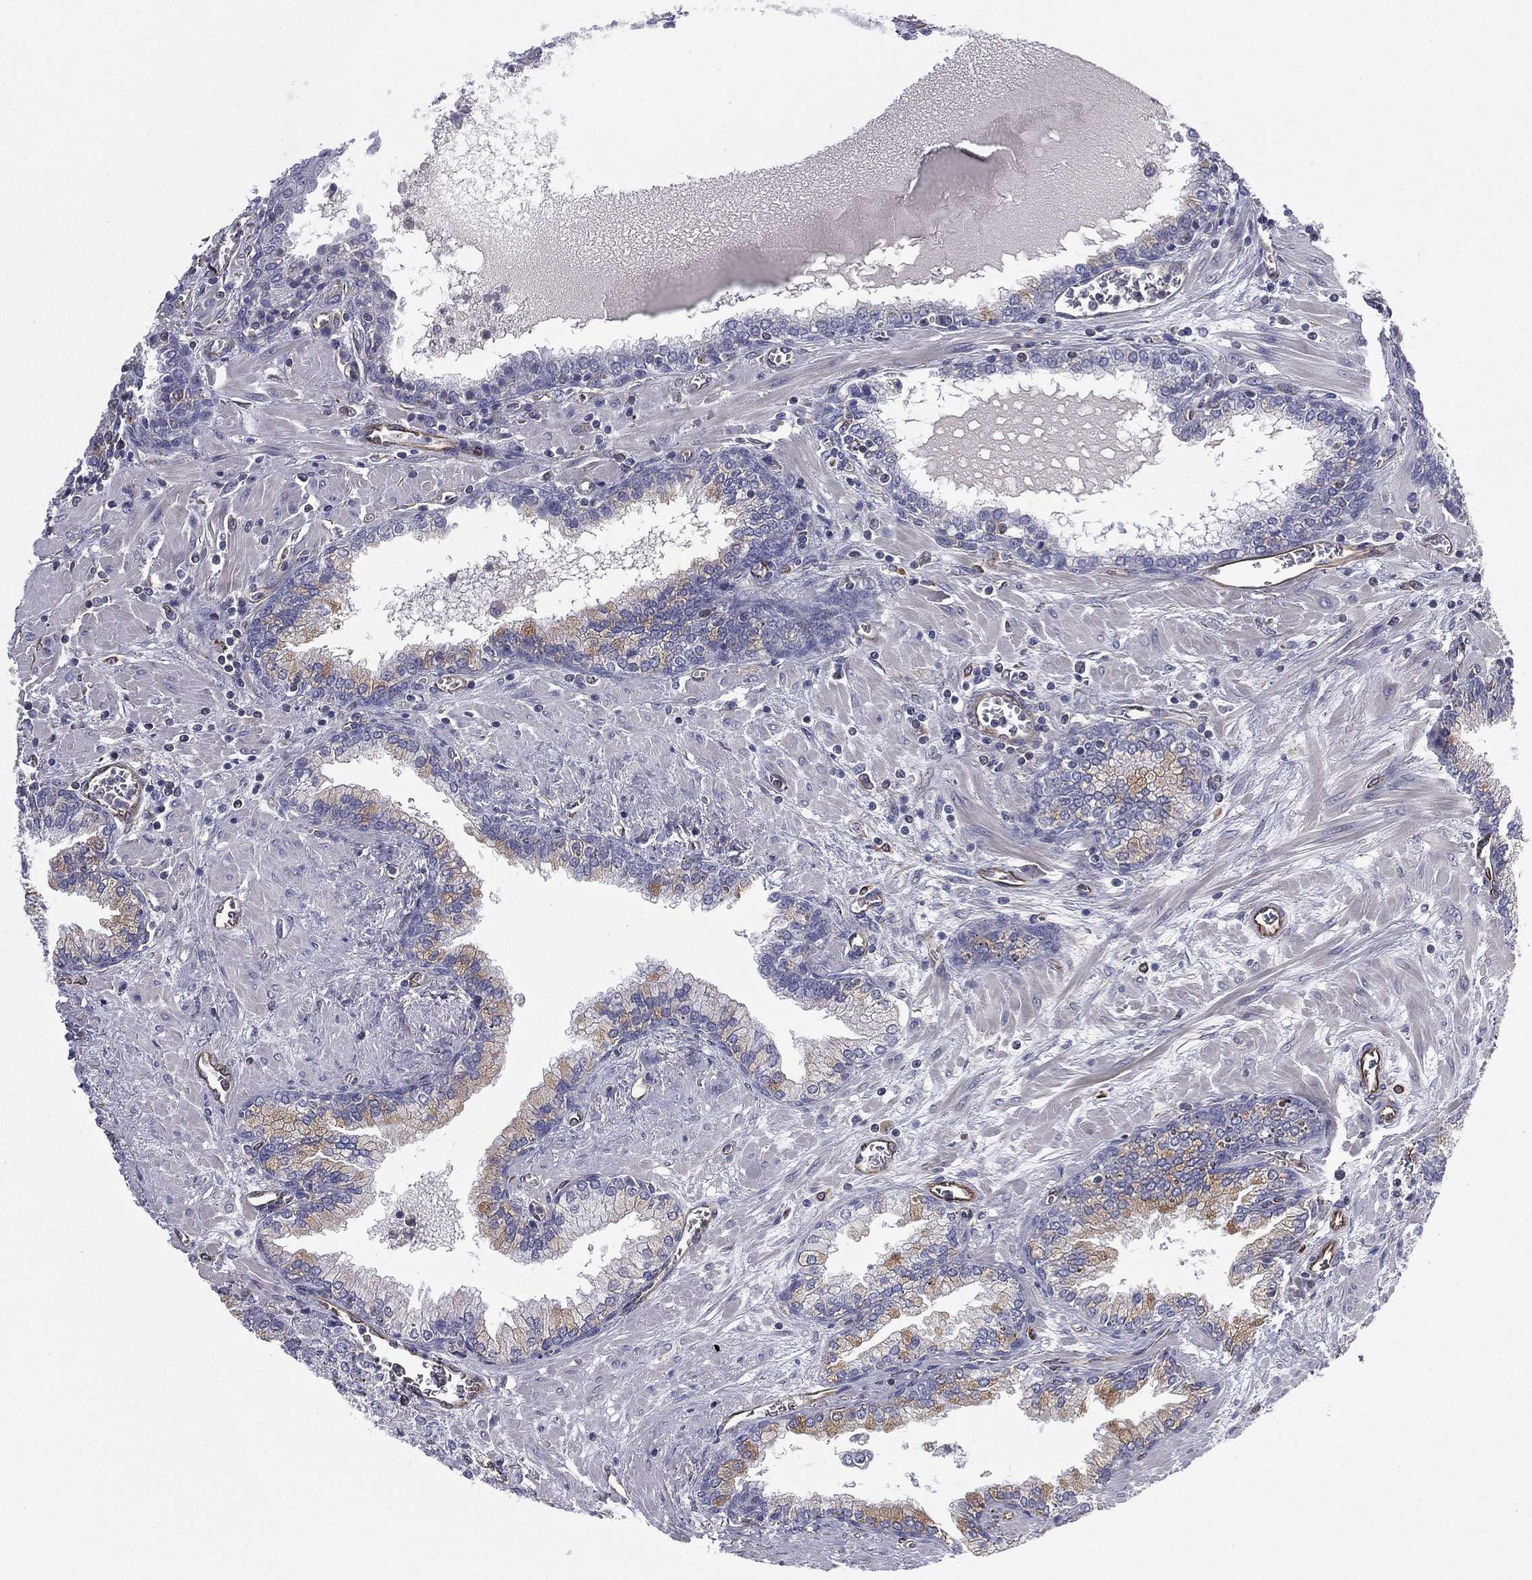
{"staining": {"intensity": "moderate", "quantity": "<25%", "location": "cytoplasmic/membranous"}, "tissue": "prostate cancer", "cell_type": "Tumor cells", "image_type": "cancer", "snomed": [{"axis": "morphology", "description": "Adenocarcinoma, NOS"}, {"axis": "topography", "description": "Prostate and seminal vesicle, NOS"}, {"axis": "topography", "description": "Prostate"}], "caption": "The image displays immunohistochemical staining of prostate adenocarcinoma. There is moderate cytoplasmic/membranous staining is identified in approximately <25% of tumor cells. Nuclei are stained in blue.", "gene": "SCUBE1", "patient": {"sex": "male", "age": 62}}